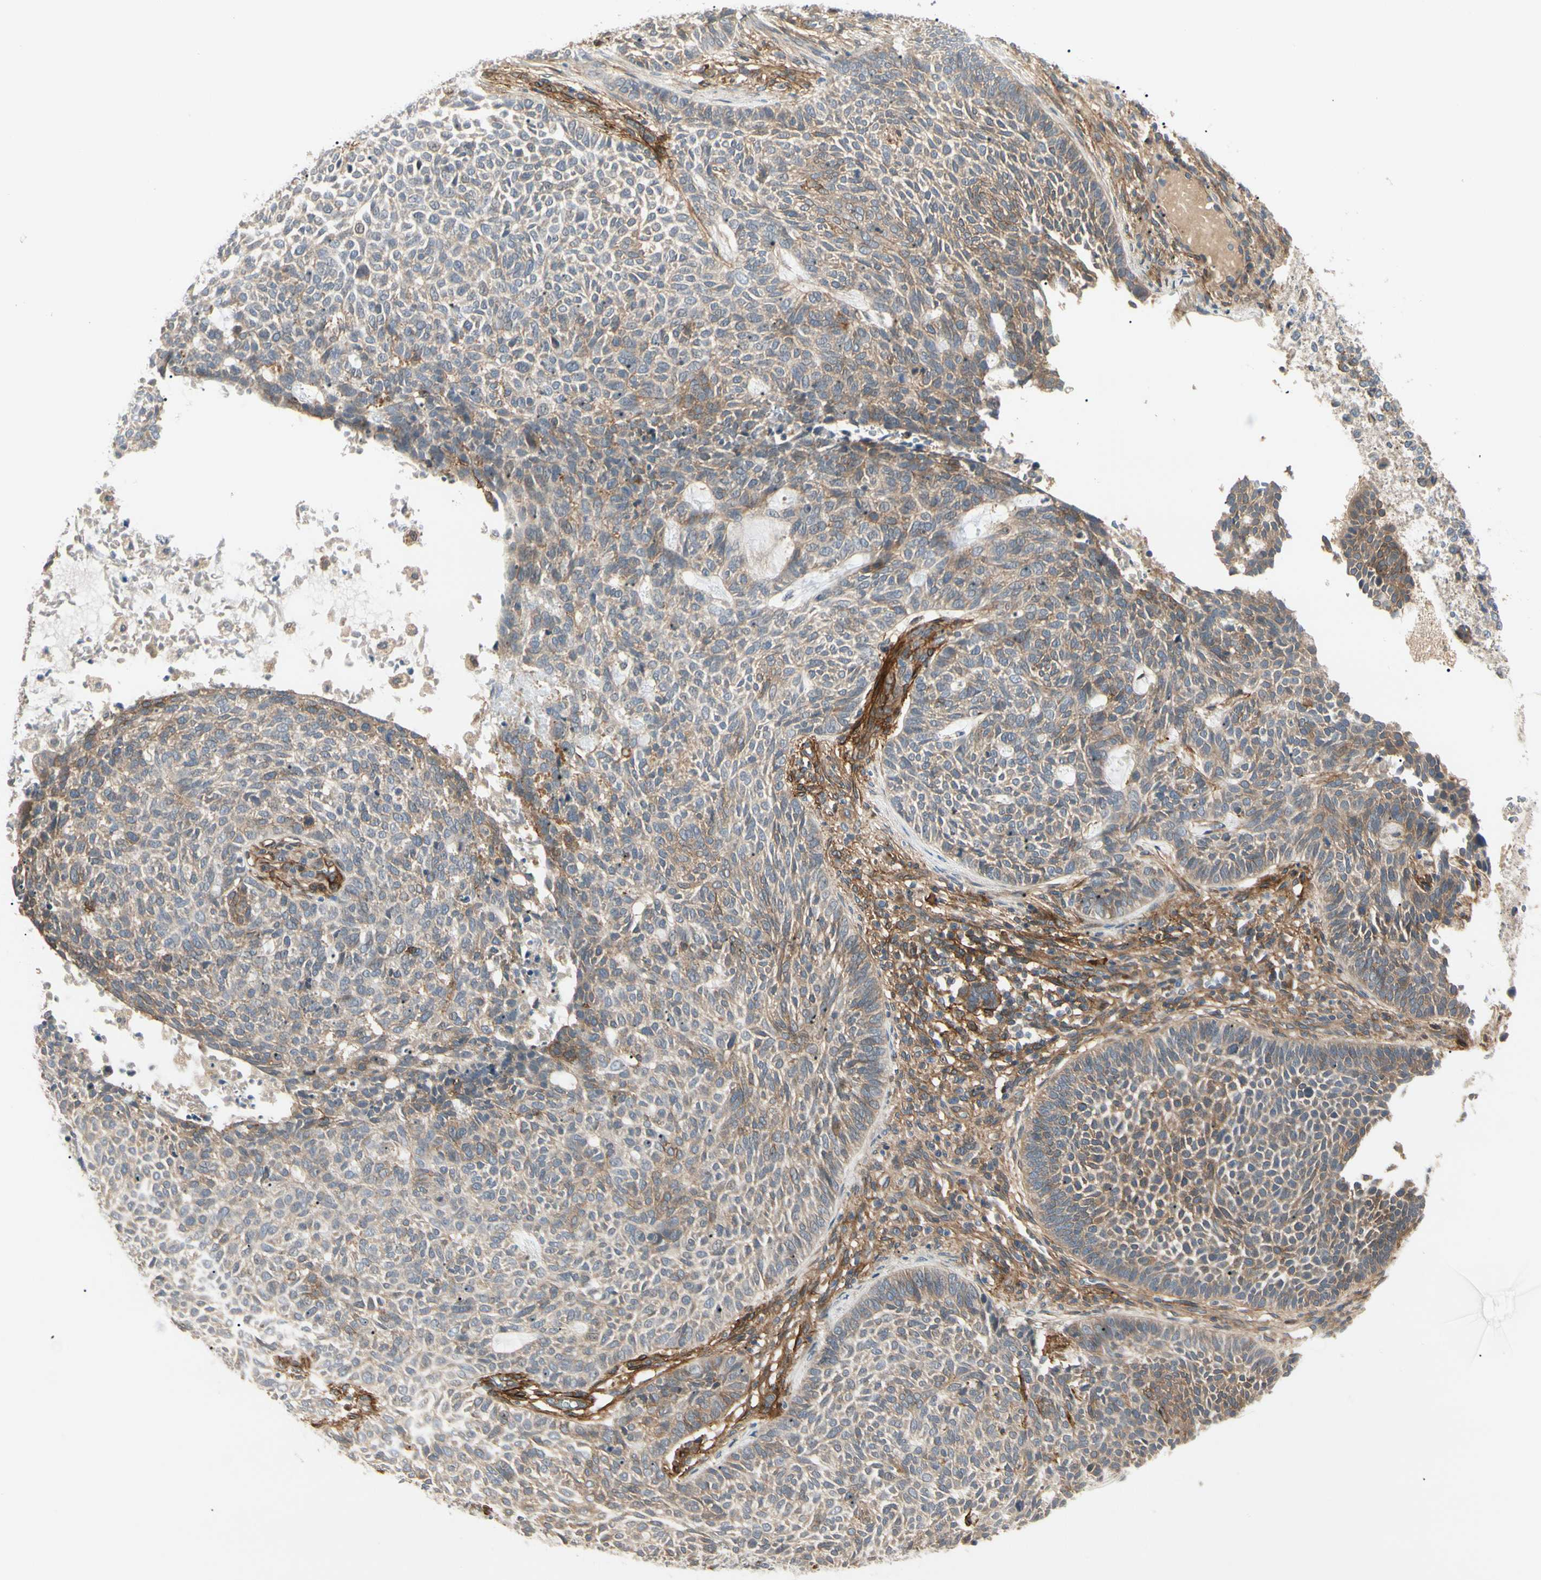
{"staining": {"intensity": "weak", "quantity": ">75%", "location": "cytoplasmic/membranous"}, "tissue": "skin cancer", "cell_type": "Tumor cells", "image_type": "cancer", "snomed": [{"axis": "morphology", "description": "Basal cell carcinoma"}, {"axis": "topography", "description": "Skin"}], "caption": "Immunohistochemical staining of human skin cancer (basal cell carcinoma) demonstrates low levels of weak cytoplasmic/membranous positivity in about >75% of tumor cells.", "gene": "F2R", "patient": {"sex": "male", "age": 87}}